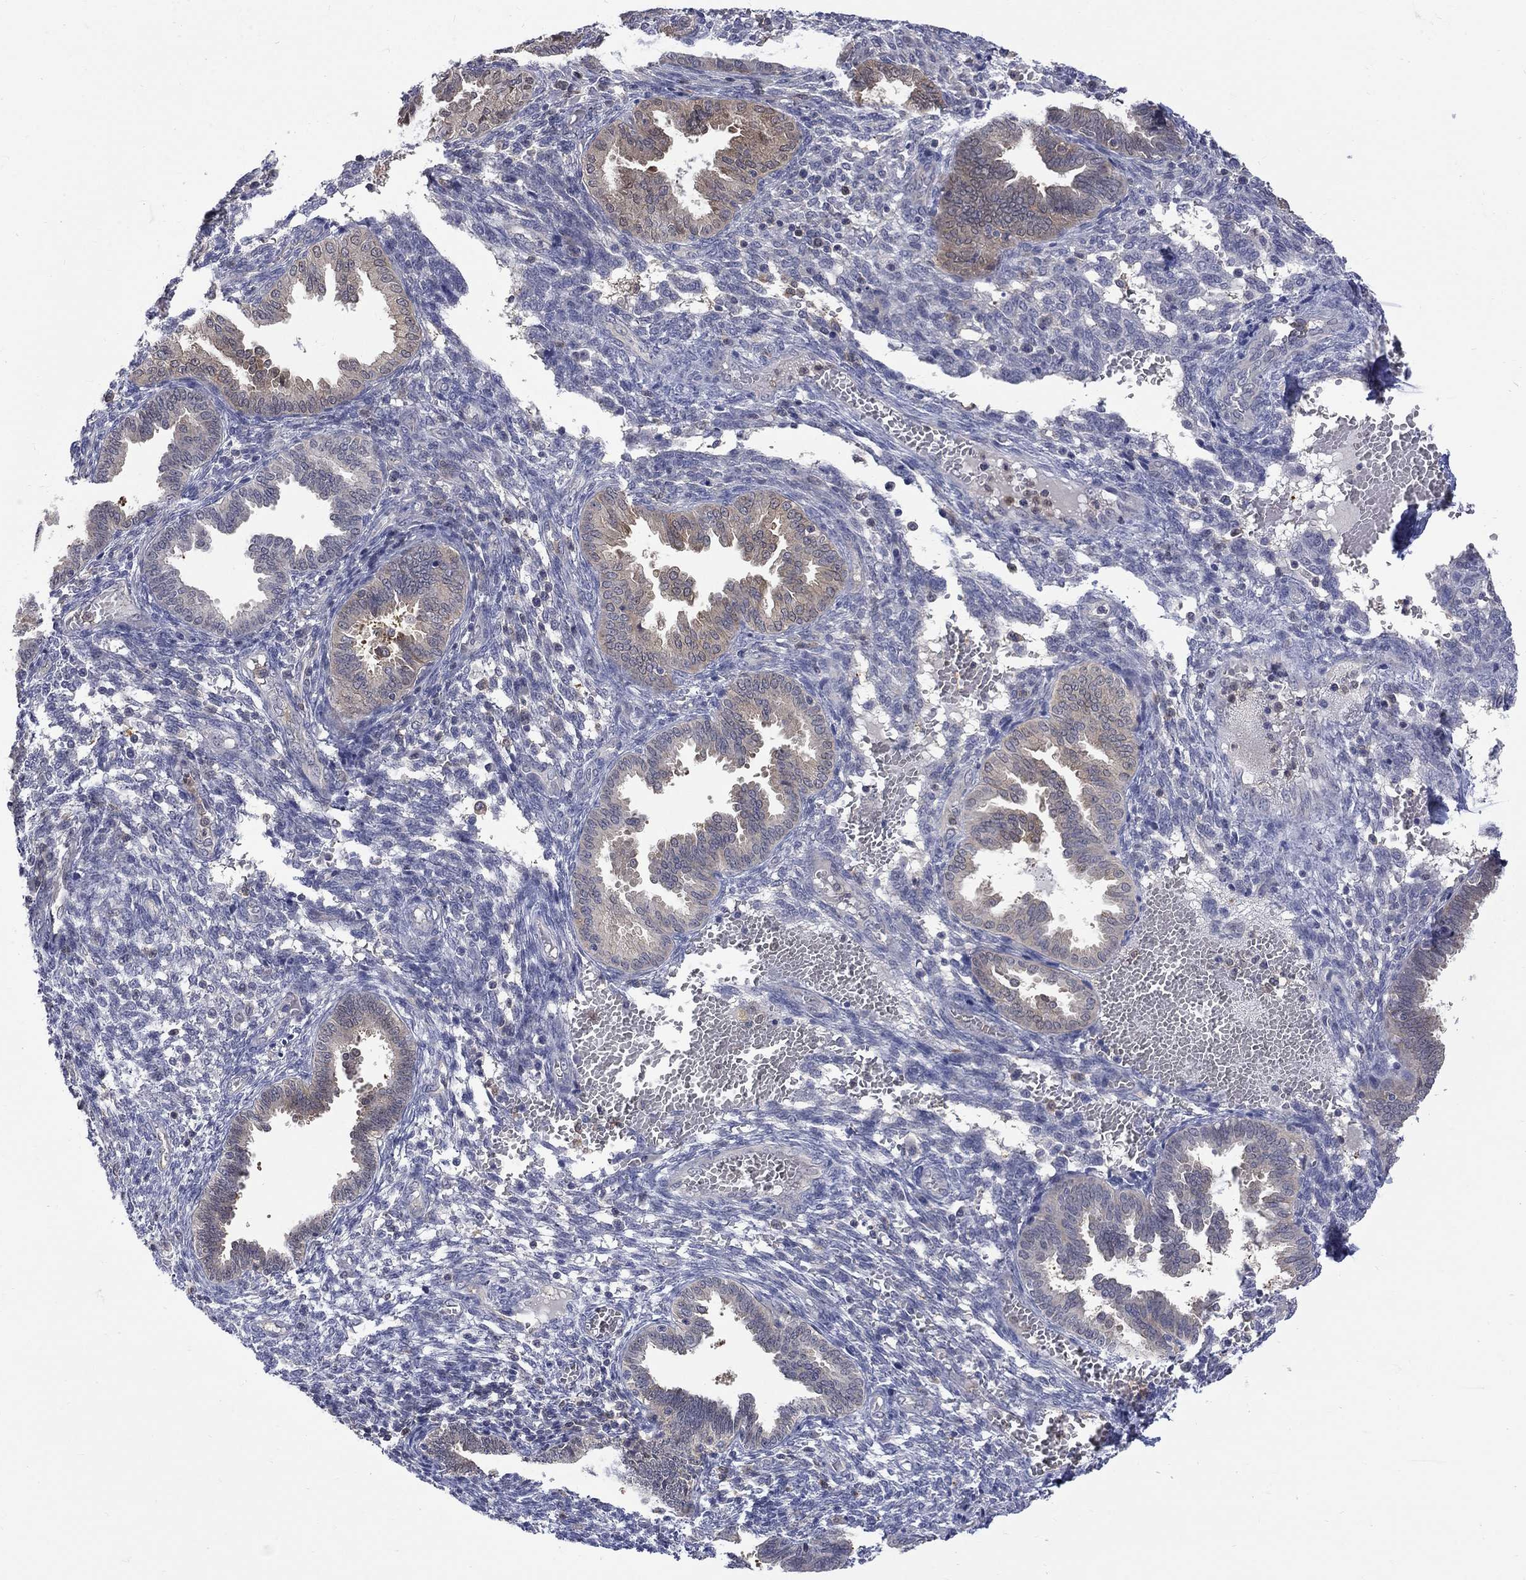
{"staining": {"intensity": "negative", "quantity": "none", "location": "none"}, "tissue": "endometrium", "cell_type": "Cells in endometrial stroma", "image_type": "normal", "snomed": [{"axis": "morphology", "description": "Normal tissue, NOS"}, {"axis": "topography", "description": "Endometrium"}], "caption": "This is a photomicrograph of immunohistochemistry (IHC) staining of benign endometrium, which shows no positivity in cells in endometrial stroma. (DAB (3,3'-diaminobenzidine) IHC with hematoxylin counter stain).", "gene": "HKDC1", "patient": {"sex": "female", "age": 42}}